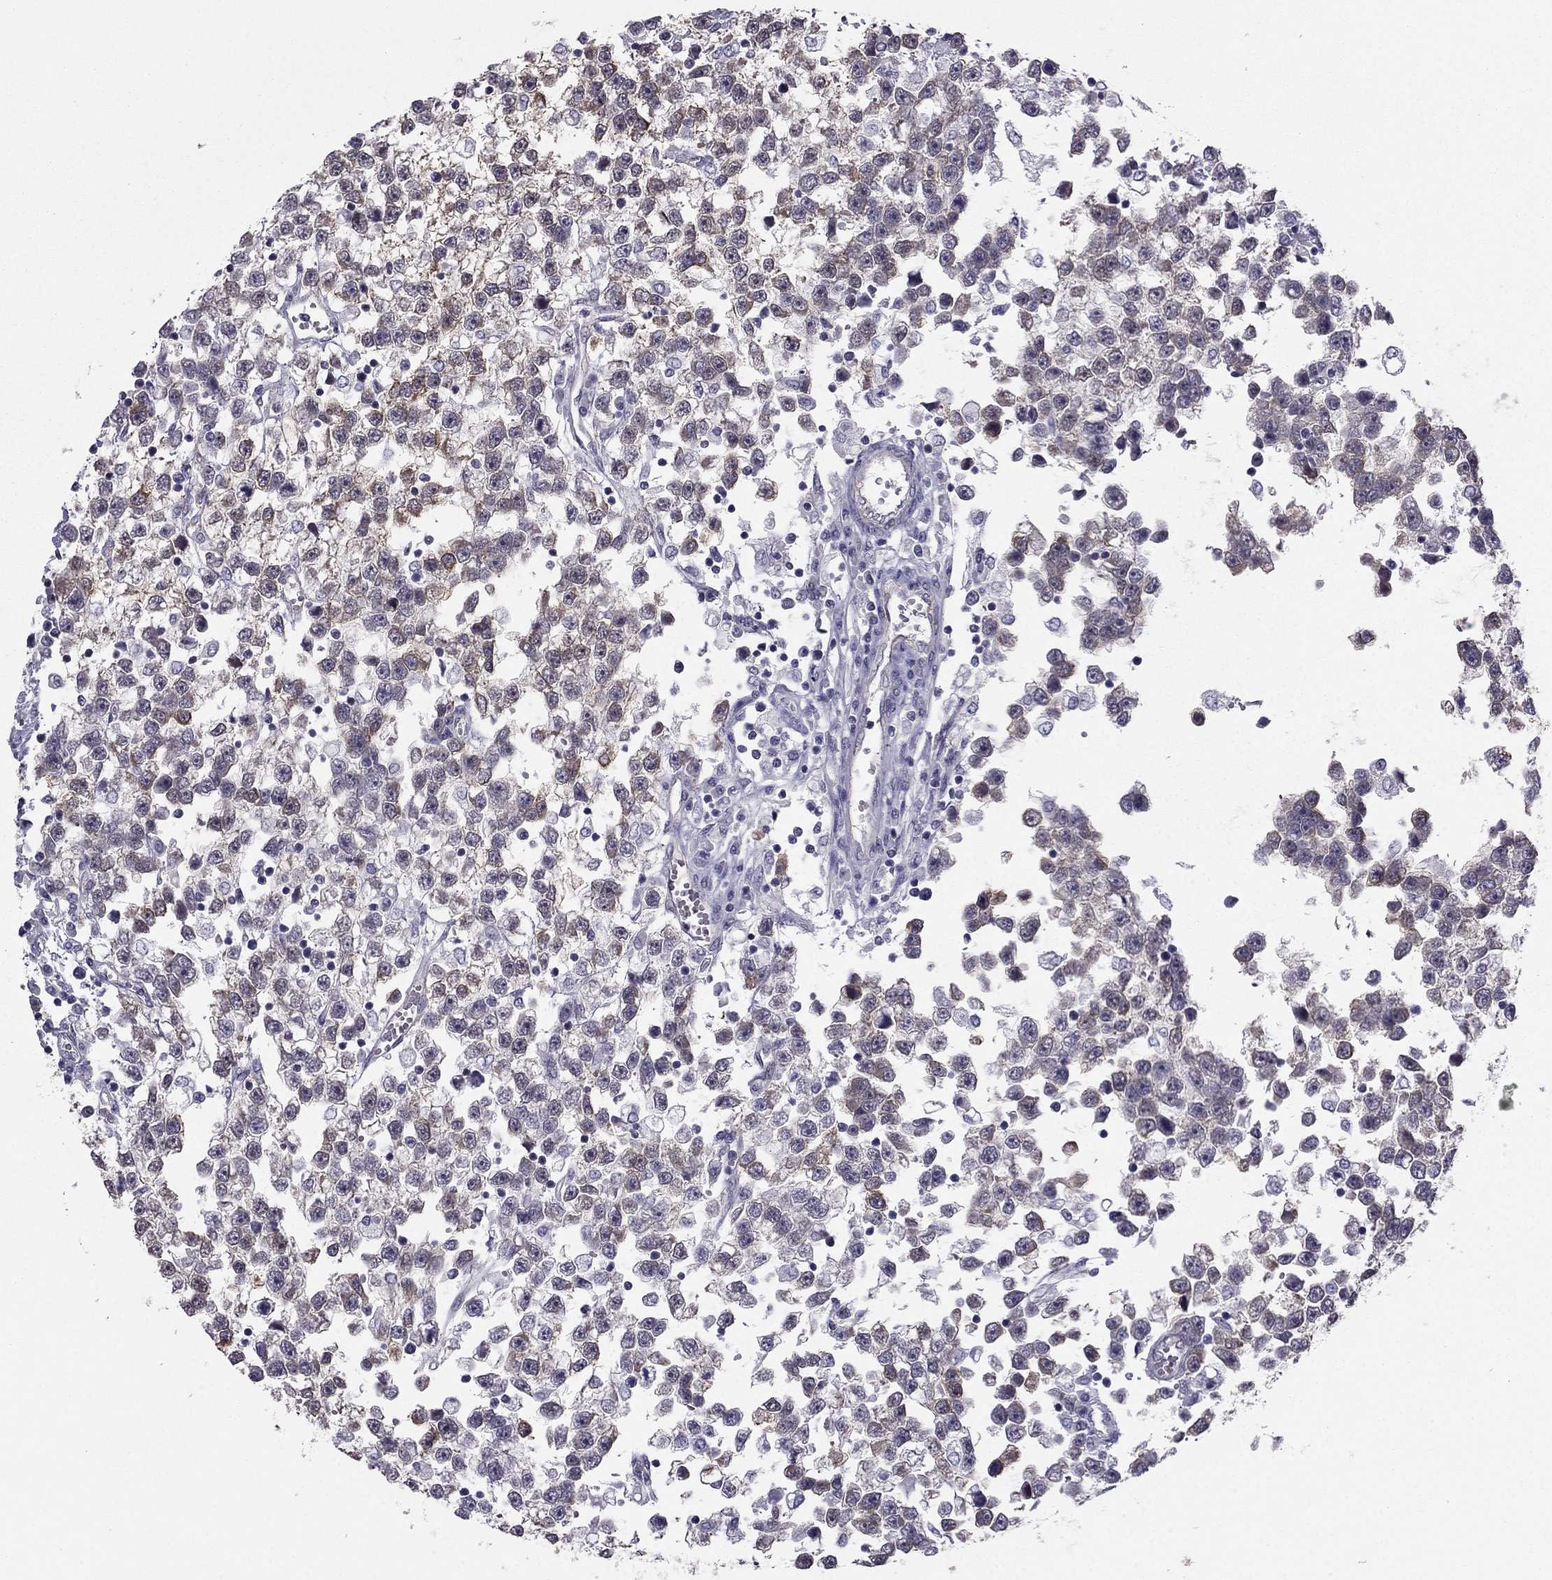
{"staining": {"intensity": "weak", "quantity": "25%-75%", "location": "cytoplasmic/membranous"}, "tissue": "testis cancer", "cell_type": "Tumor cells", "image_type": "cancer", "snomed": [{"axis": "morphology", "description": "Seminoma, NOS"}, {"axis": "topography", "description": "Testis"}], "caption": "IHC histopathology image of human testis cancer stained for a protein (brown), which shows low levels of weak cytoplasmic/membranous positivity in approximately 25%-75% of tumor cells.", "gene": "HSFX1", "patient": {"sex": "male", "age": 34}}